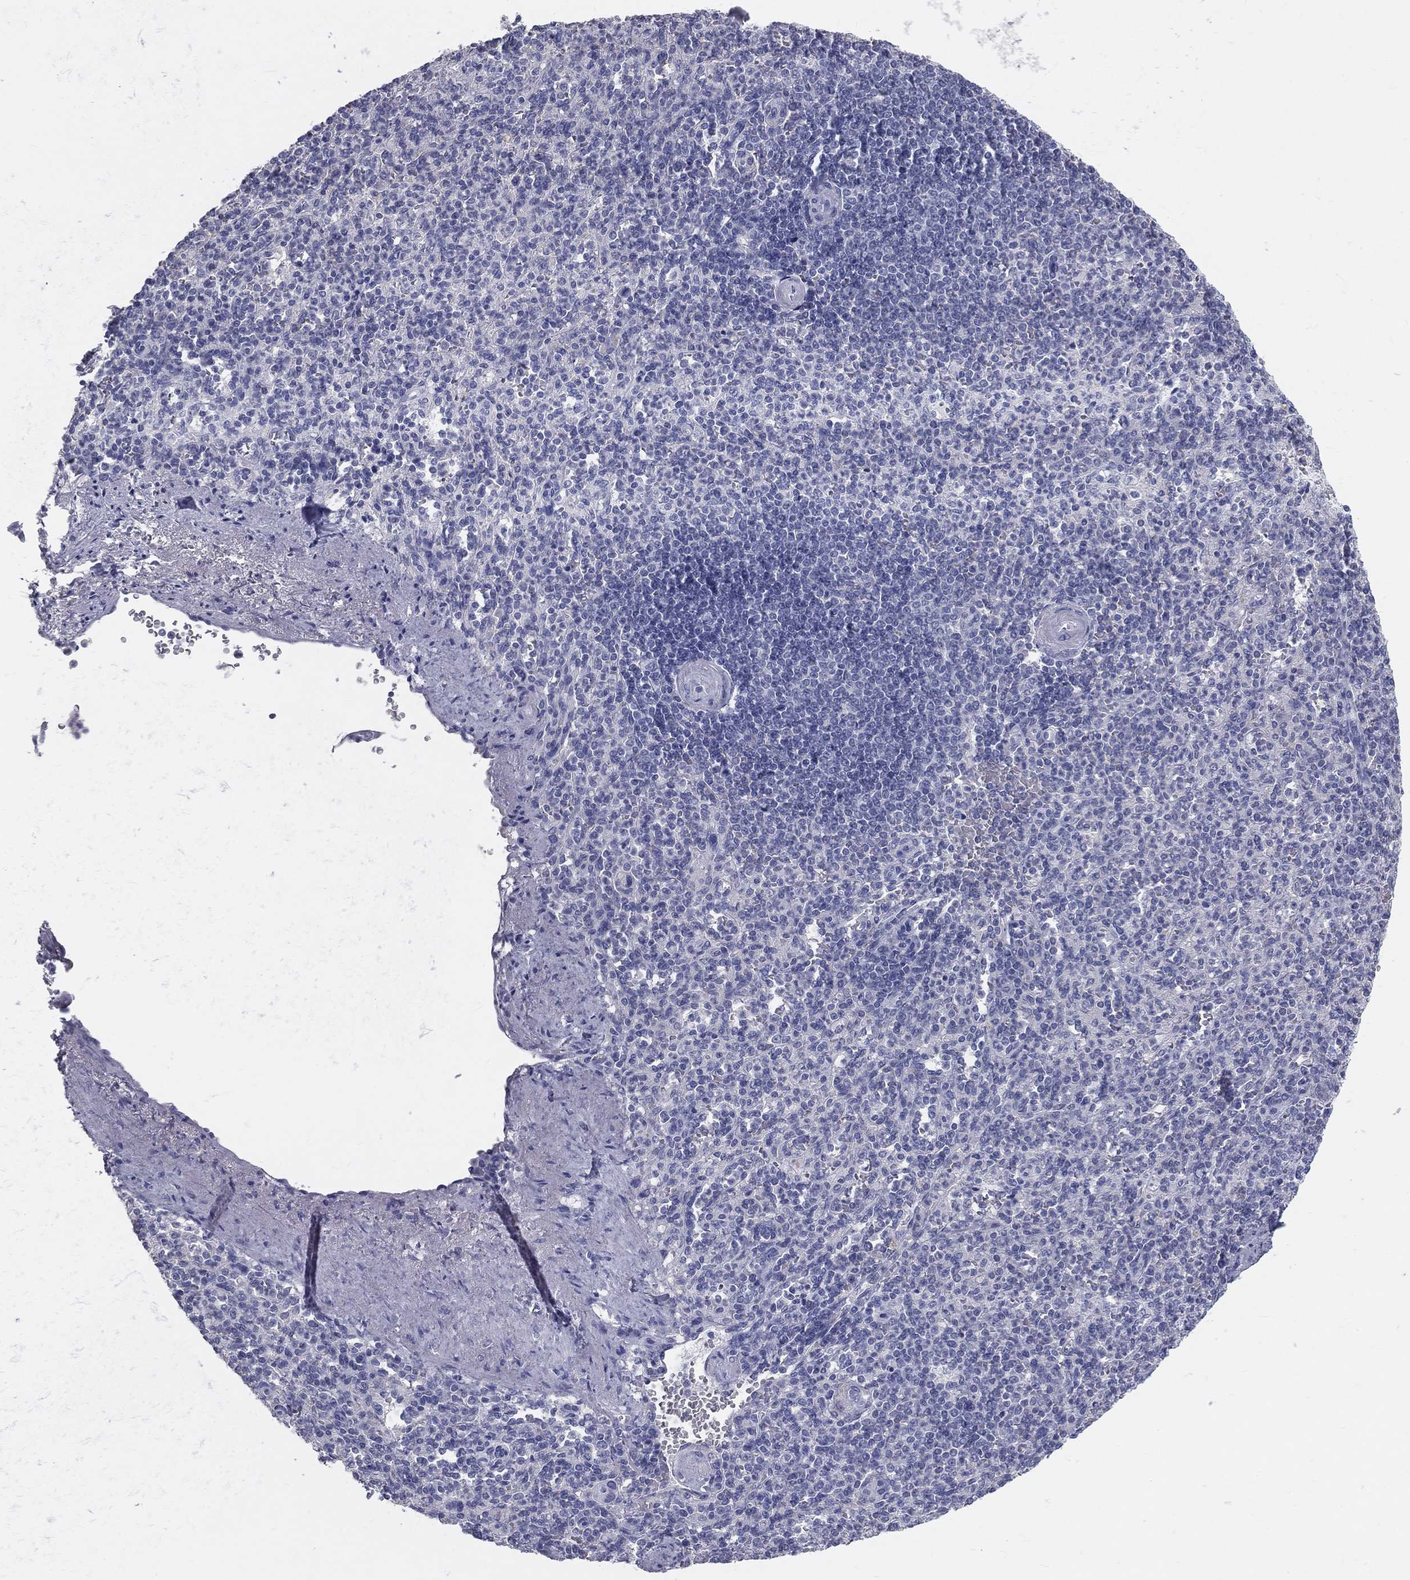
{"staining": {"intensity": "negative", "quantity": "none", "location": "none"}, "tissue": "spleen", "cell_type": "Cells in red pulp", "image_type": "normal", "snomed": [{"axis": "morphology", "description": "Normal tissue, NOS"}, {"axis": "topography", "description": "Spleen"}], "caption": "This is an immunohistochemistry histopathology image of unremarkable human spleen. There is no expression in cells in red pulp.", "gene": "TFPI2", "patient": {"sex": "female", "age": 74}}